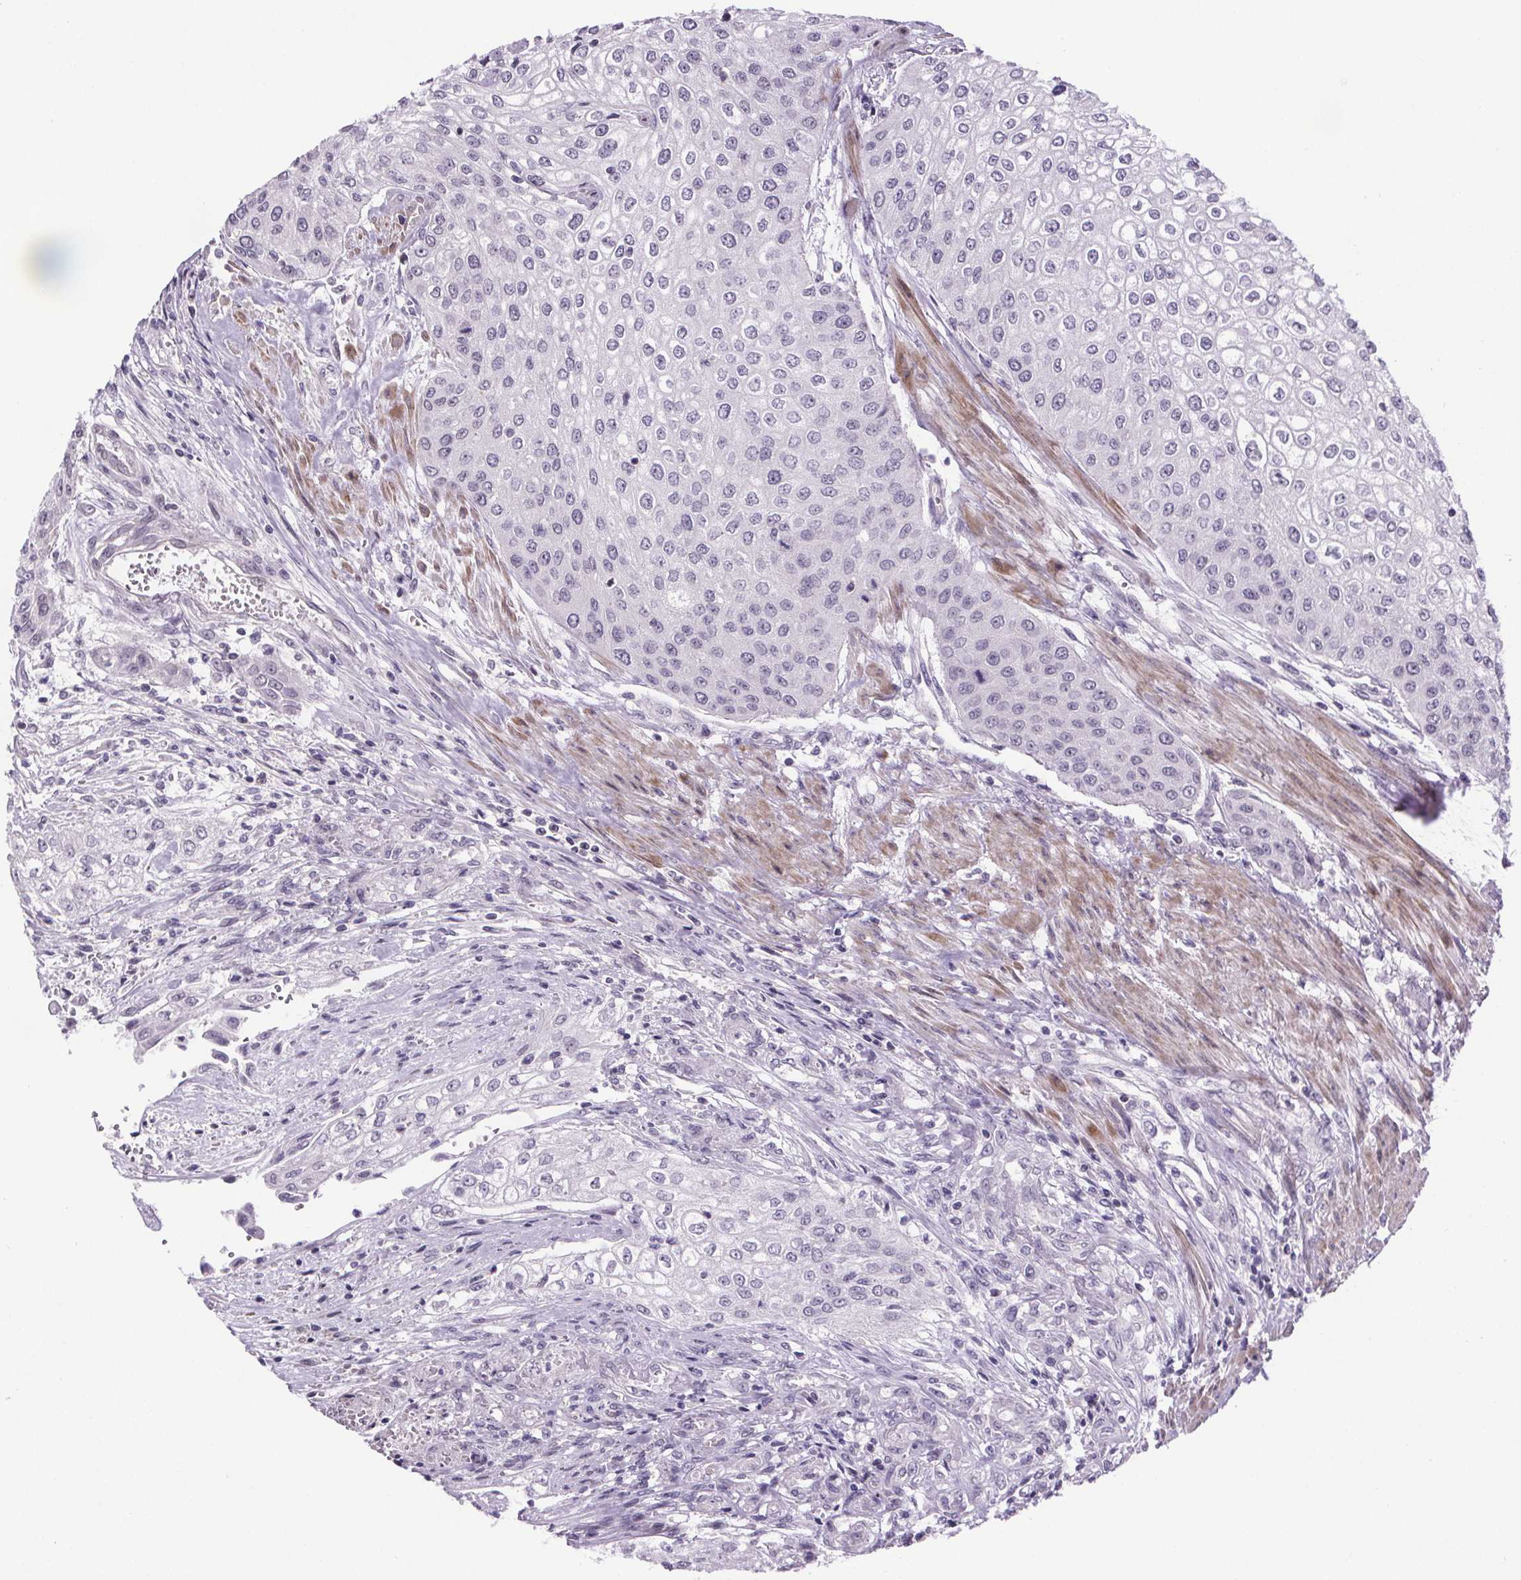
{"staining": {"intensity": "negative", "quantity": "none", "location": "none"}, "tissue": "urothelial cancer", "cell_type": "Tumor cells", "image_type": "cancer", "snomed": [{"axis": "morphology", "description": "Urothelial carcinoma, High grade"}, {"axis": "topography", "description": "Urinary bladder"}], "caption": "This is an immunohistochemistry (IHC) histopathology image of human urothelial carcinoma (high-grade). There is no positivity in tumor cells.", "gene": "TTC12", "patient": {"sex": "male", "age": 62}}